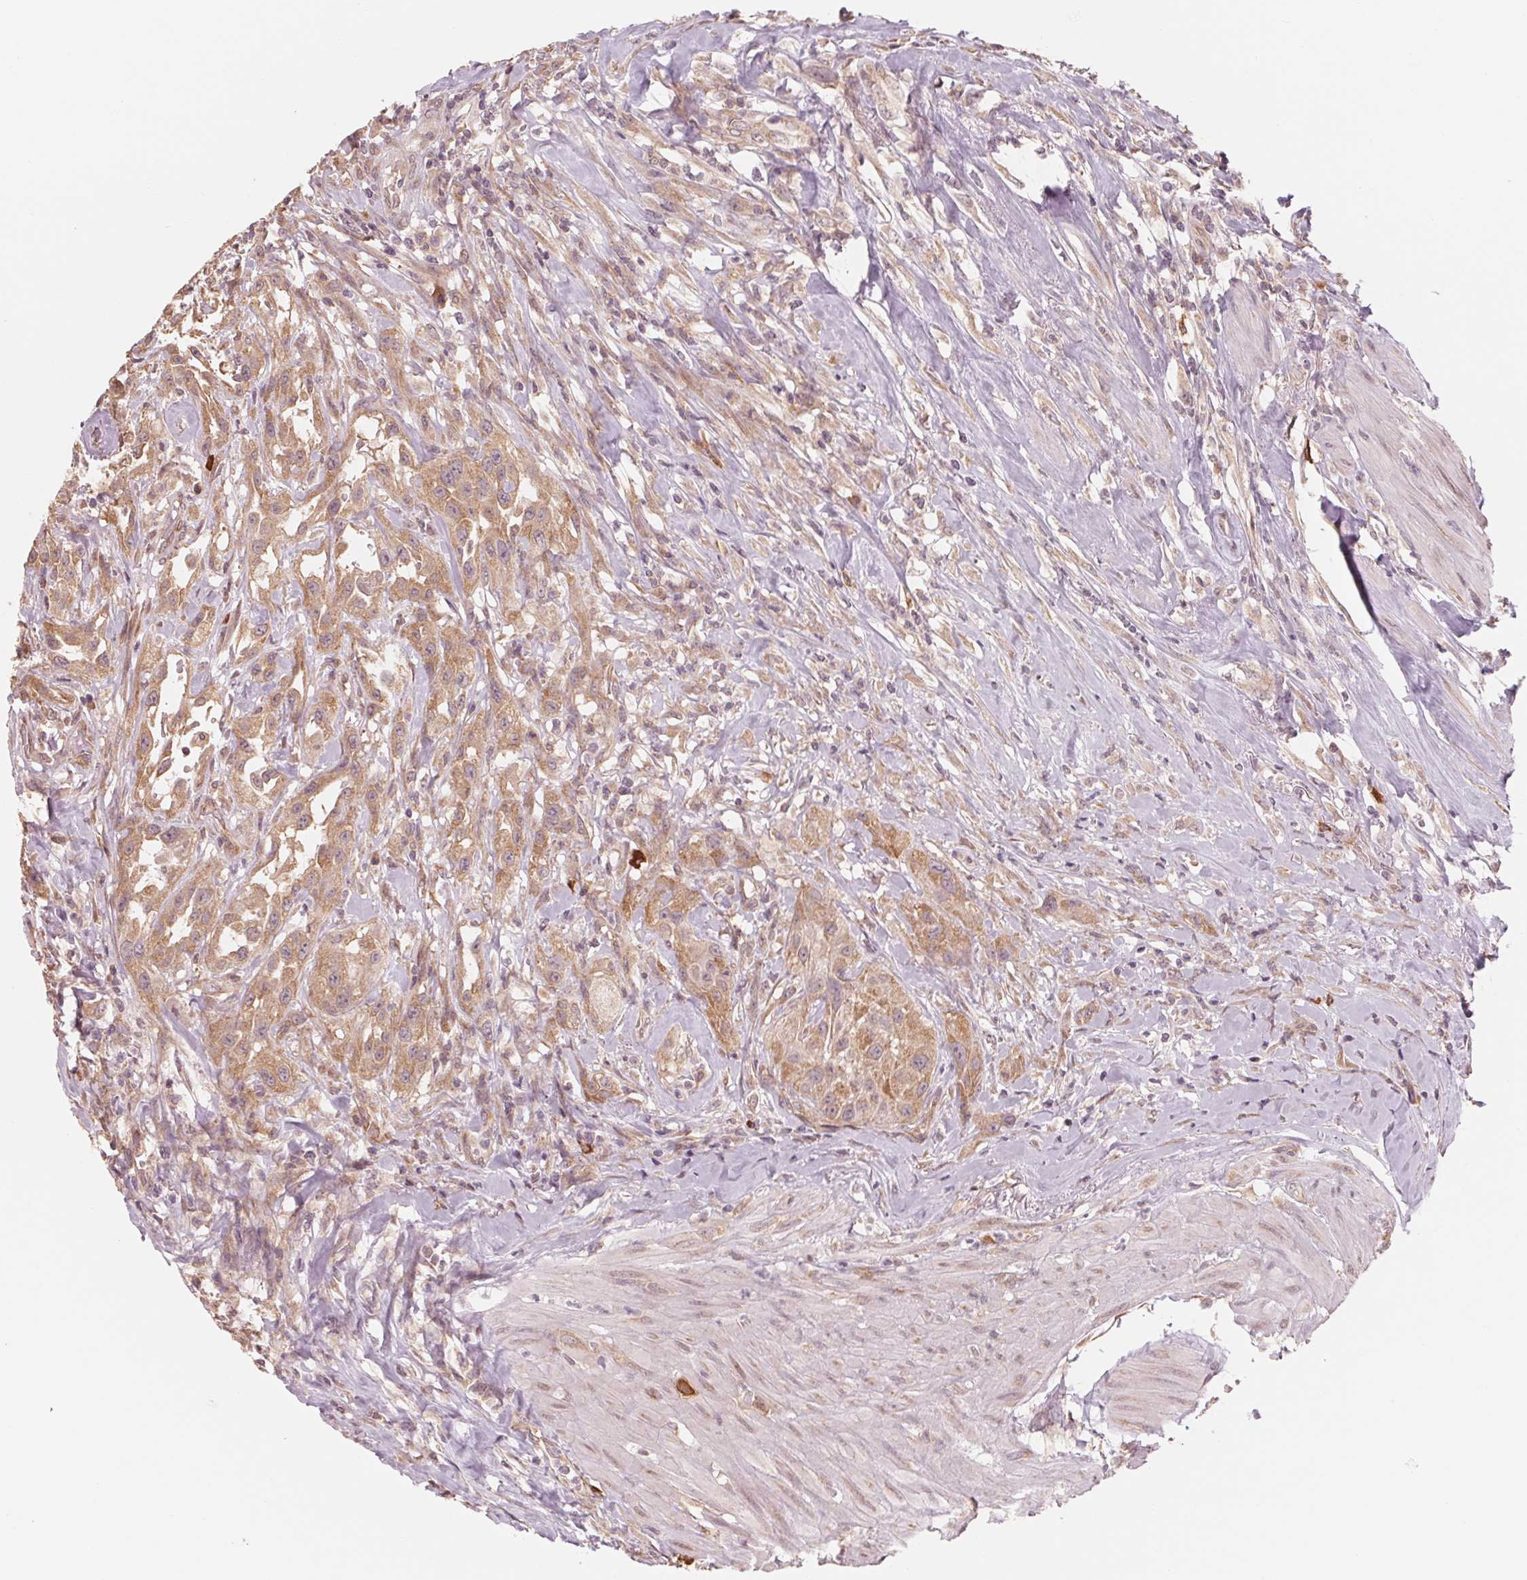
{"staining": {"intensity": "moderate", "quantity": ">75%", "location": "cytoplasmic/membranous"}, "tissue": "urothelial cancer", "cell_type": "Tumor cells", "image_type": "cancer", "snomed": [{"axis": "morphology", "description": "Urothelial carcinoma, High grade"}, {"axis": "topography", "description": "Urinary bladder"}], "caption": "Tumor cells demonstrate medium levels of moderate cytoplasmic/membranous staining in about >75% of cells in urothelial cancer. The protein of interest is stained brown, and the nuclei are stained in blue (DAB IHC with brightfield microscopy, high magnification).", "gene": "GIGYF2", "patient": {"sex": "male", "age": 79}}